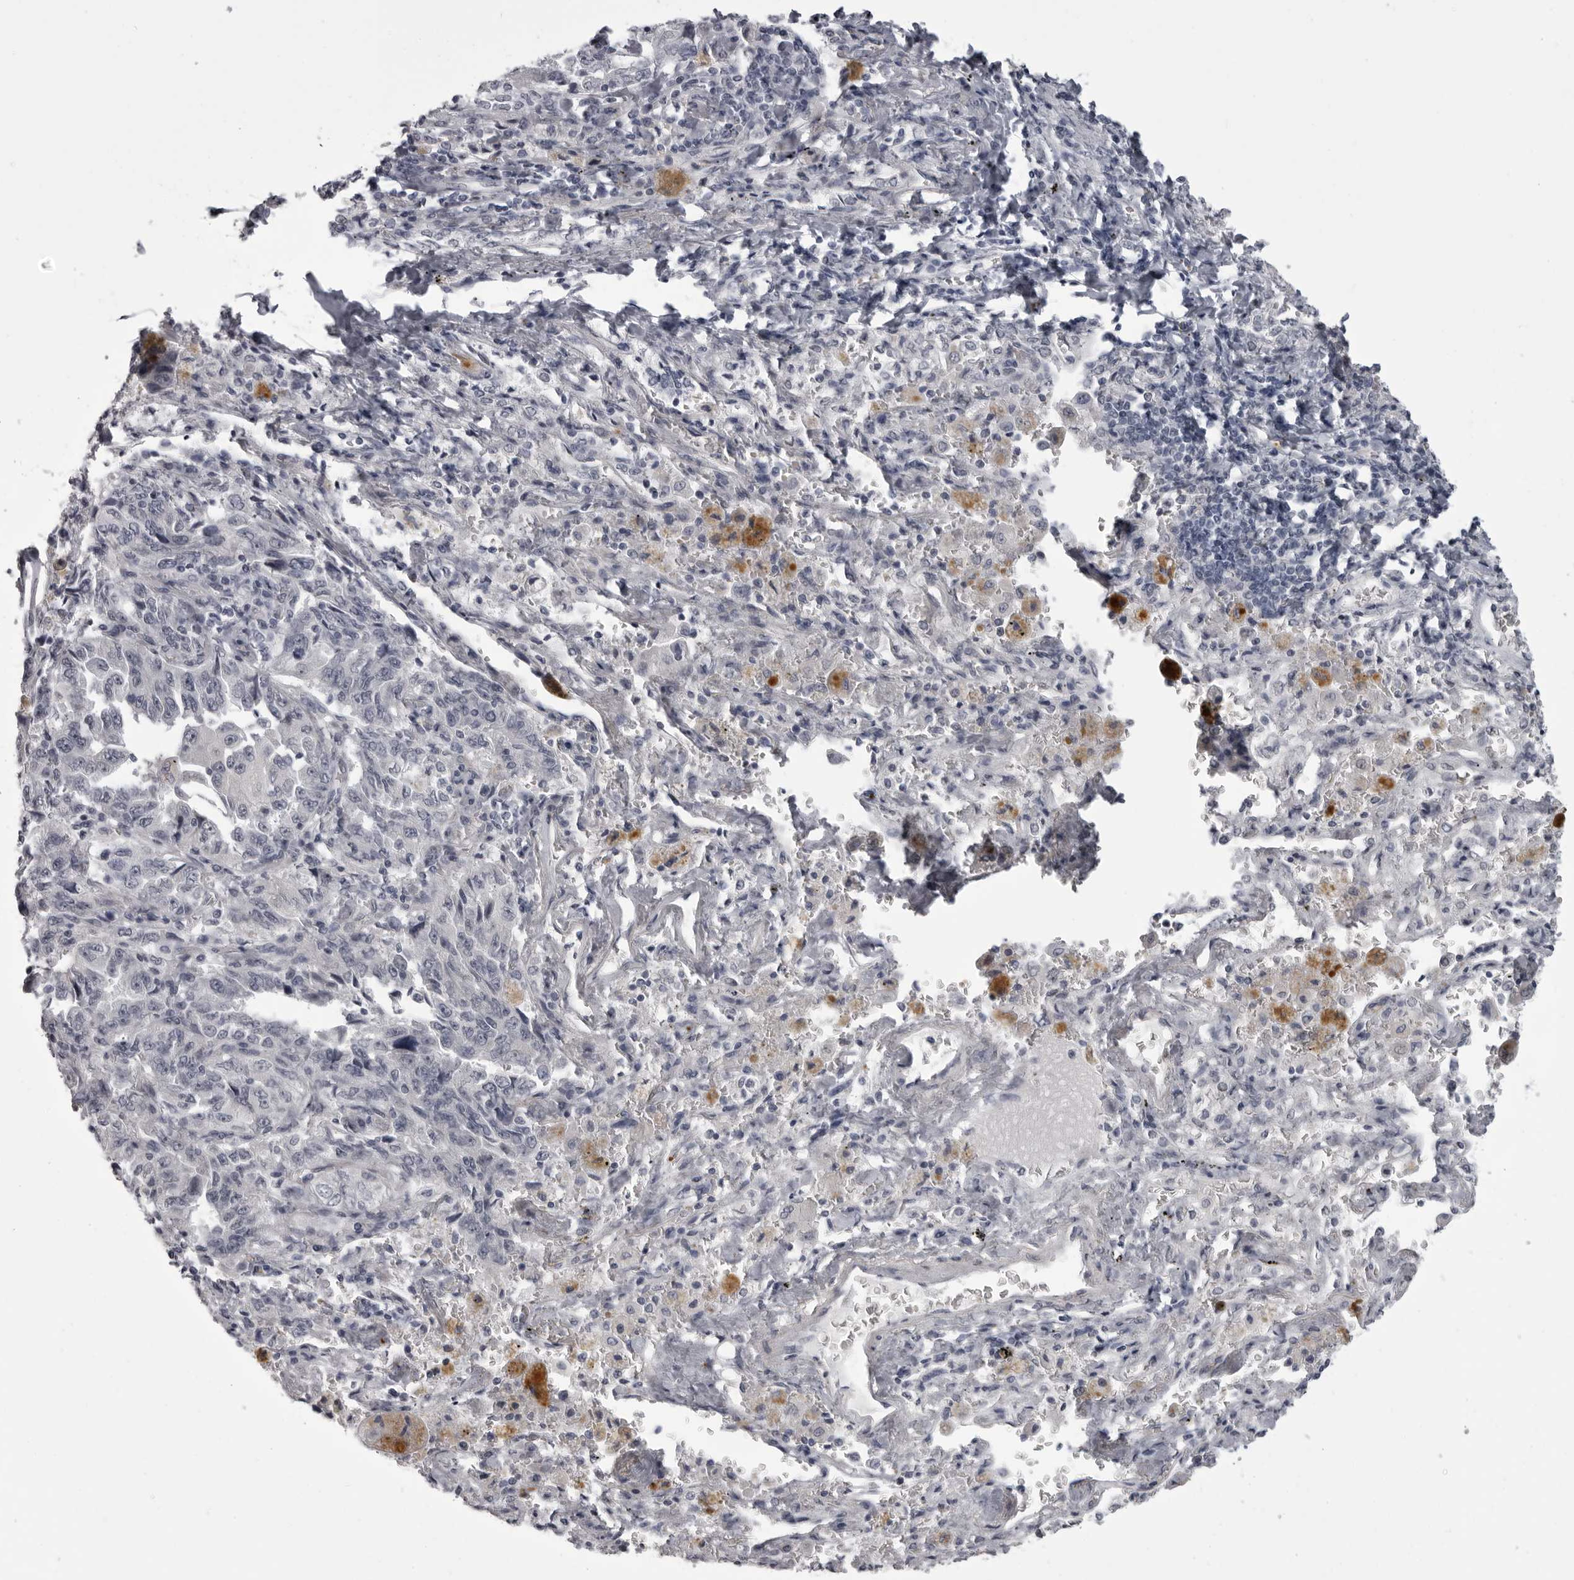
{"staining": {"intensity": "negative", "quantity": "none", "location": "none"}, "tissue": "lung cancer", "cell_type": "Tumor cells", "image_type": "cancer", "snomed": [{"axis": "morphology", "description": "Adenocarcinoma, NOS"}, {"axis": "topography", "description": "Lung"}], "caption": "Immunohistochemical staining of lung cancer displays no significant positivity in tumor cells.", "gene": "EPHA10", "patient": {"sex": "female", "age": 51}}